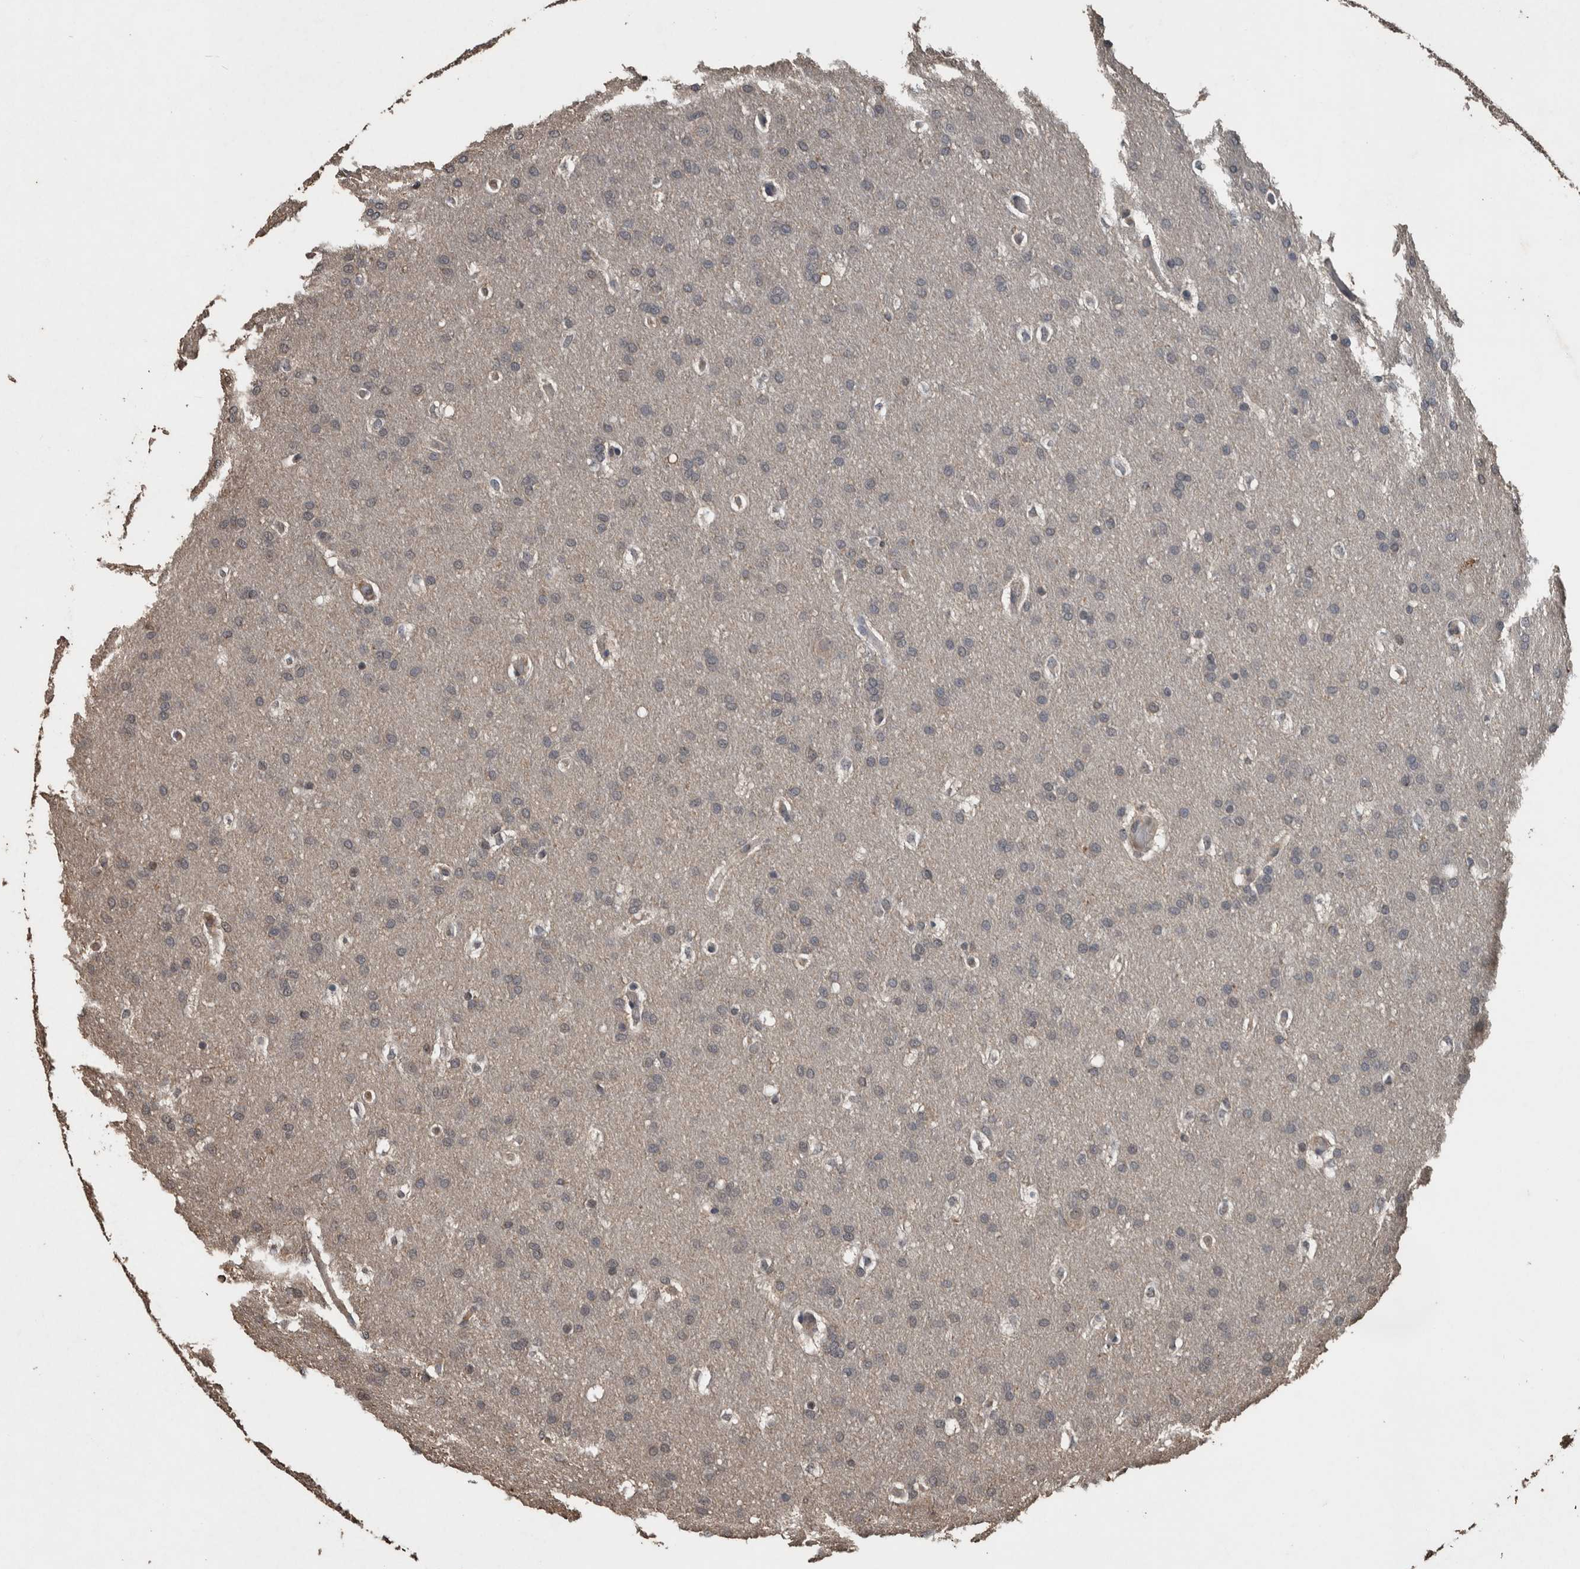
{"staining": {"intensity": "negative", "quantity": "none", "location": "none"}, "tissue": "glioma", "cell_type": "Tumor cells", "image_type": "cancer", "snomed": [{"axis": "morphology", "description": "Glioma, malignant, Low grade"}, {"axis": "topography", "description": "Brain"}], "caption": "Immunohistochemistry (IHC) photomicrograph of human glioma stained for a protein (brown), which displays no expression in tumor cells.", "gene": "FGFRL1", "patient": {"sex": "female", "age": 37}}